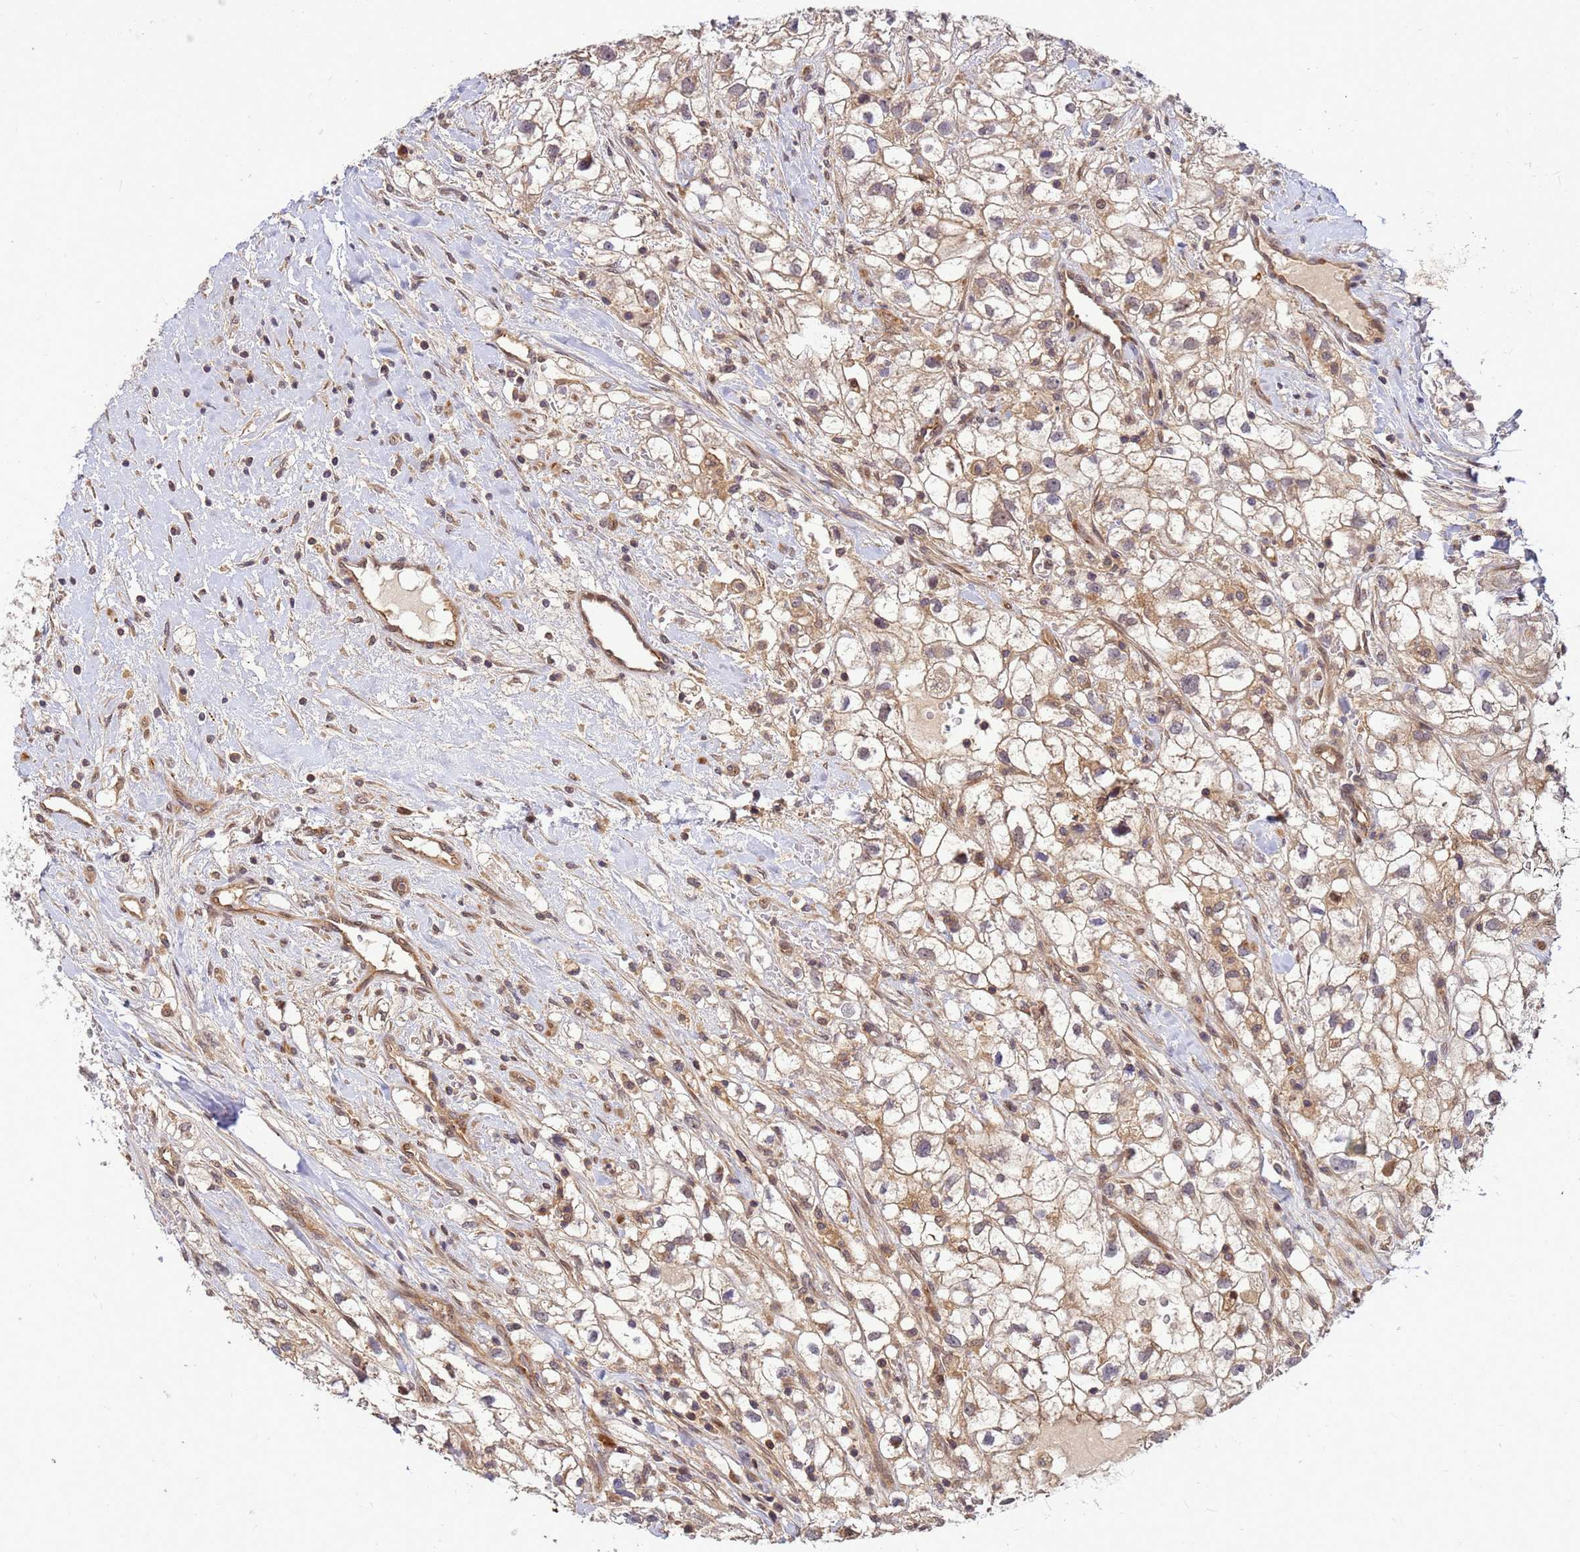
{"staining": {"intensity": "weak", "quantity": ">75%", "location": "cytoplasmic/membranous"}, "tissue": "renal cancer", "cell_type": "Tumor cells", "image_type": "cancer", "snomed": [{"axis": "morphology", "description": "Adenocarcinoma, NOS"}, {"axis": "topography", "description": "Kidney"}], "caption": "An image of adenocarcinoma (renal) stained for a protein exhibits weak cytoplasmic/membranous brown staining in tumor cells.", "gene": "DUS4L", "patient": {"sex": "male", "age": 59}}